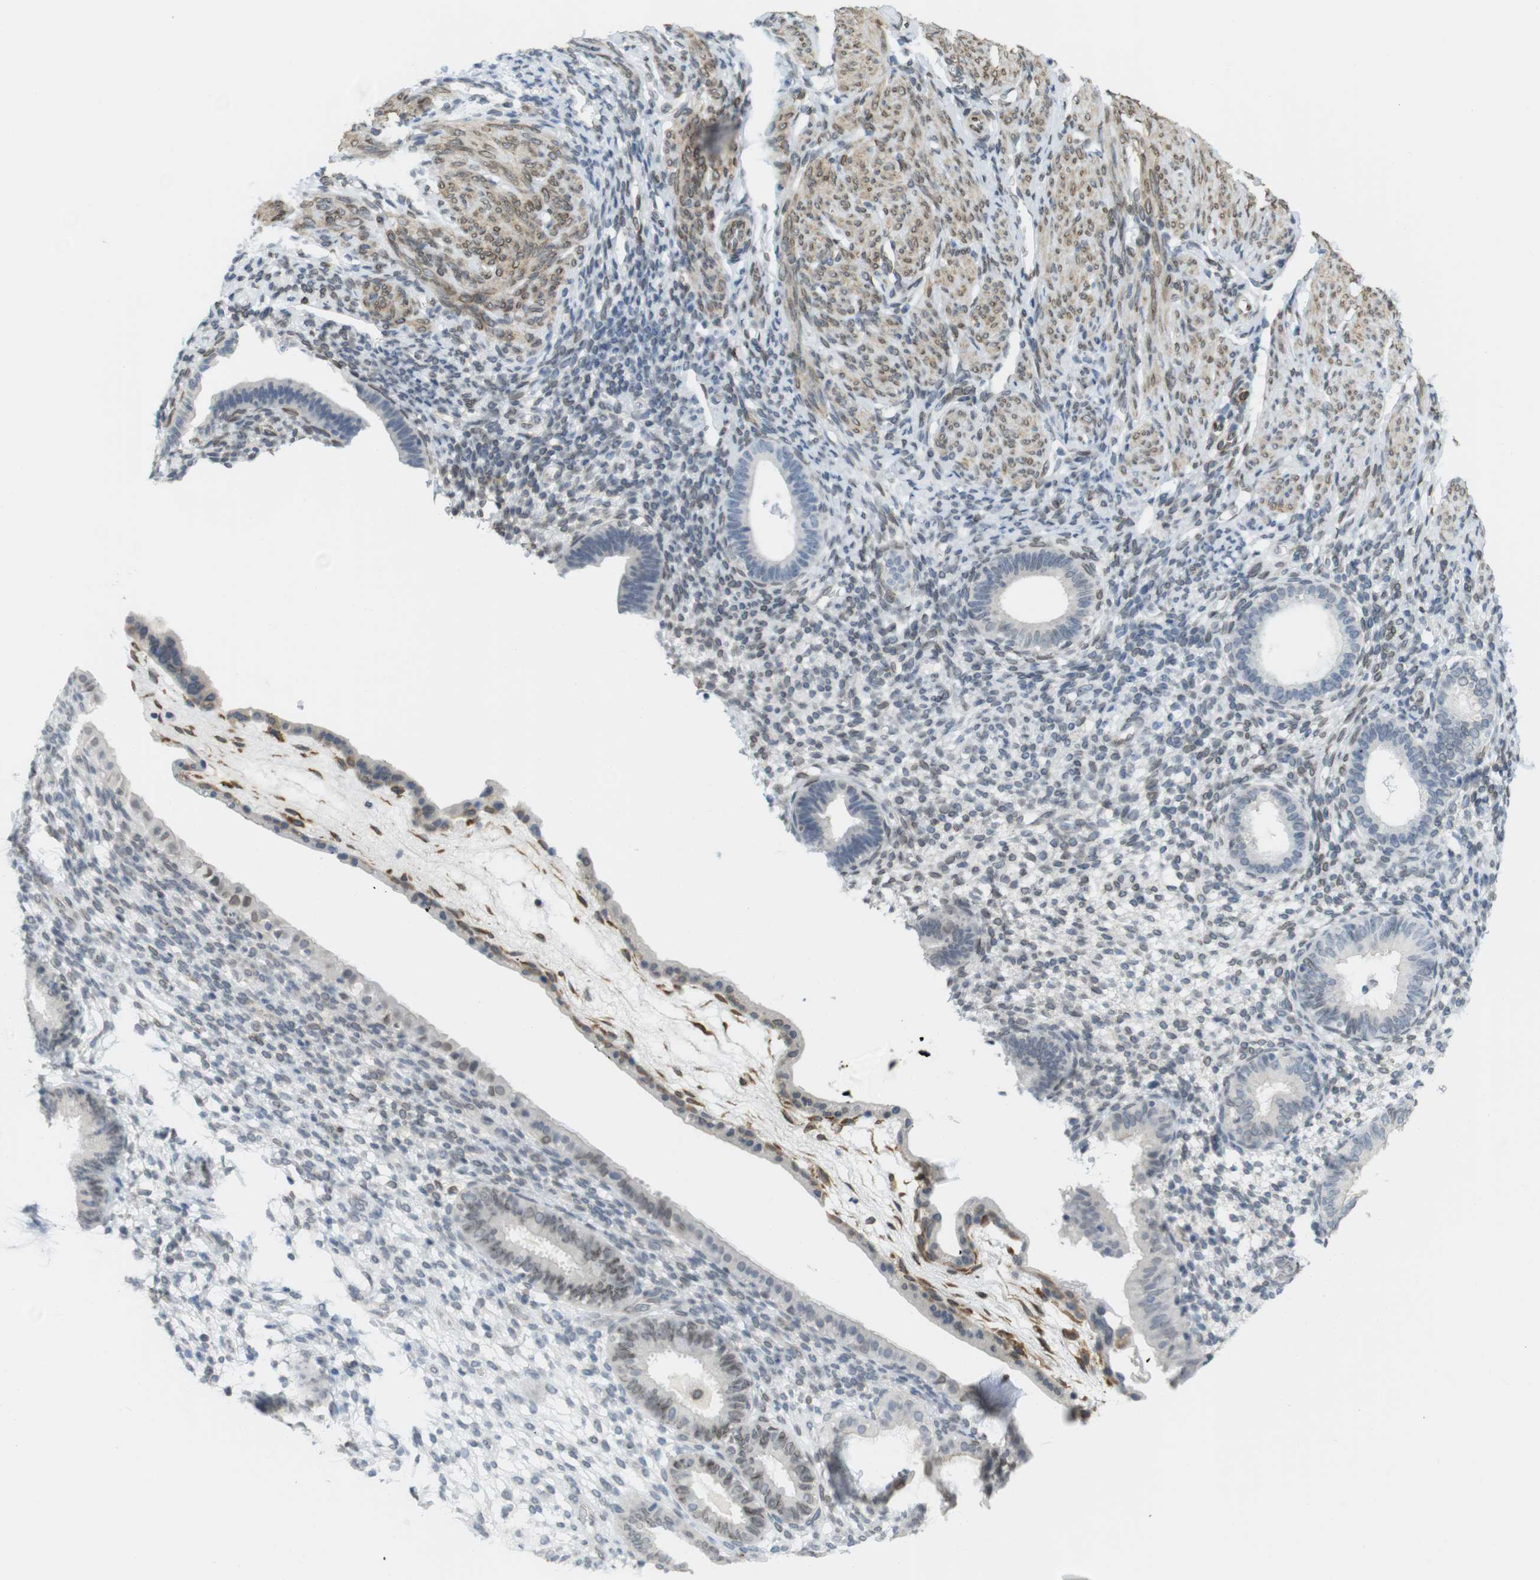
{"staining": {"intensity": "negative", "quantity": "none", "location": "none"}, "tissue": "endometrium", "cell_type": "Cells in endometrial stroma", "image_type": "normal", "snomed": [{"axis": "morphology", "description": "Normal tissue, NOS"}, {"axis": "topography", "description": "Endometrium"}], "caption": "DAB immunohistochemical staining of unremarkable human endometrium shows no significant staining in cells in endometrial stroma.", "gene": "ARL6IP6", "patient": {"sex": "female", "age": 61}}